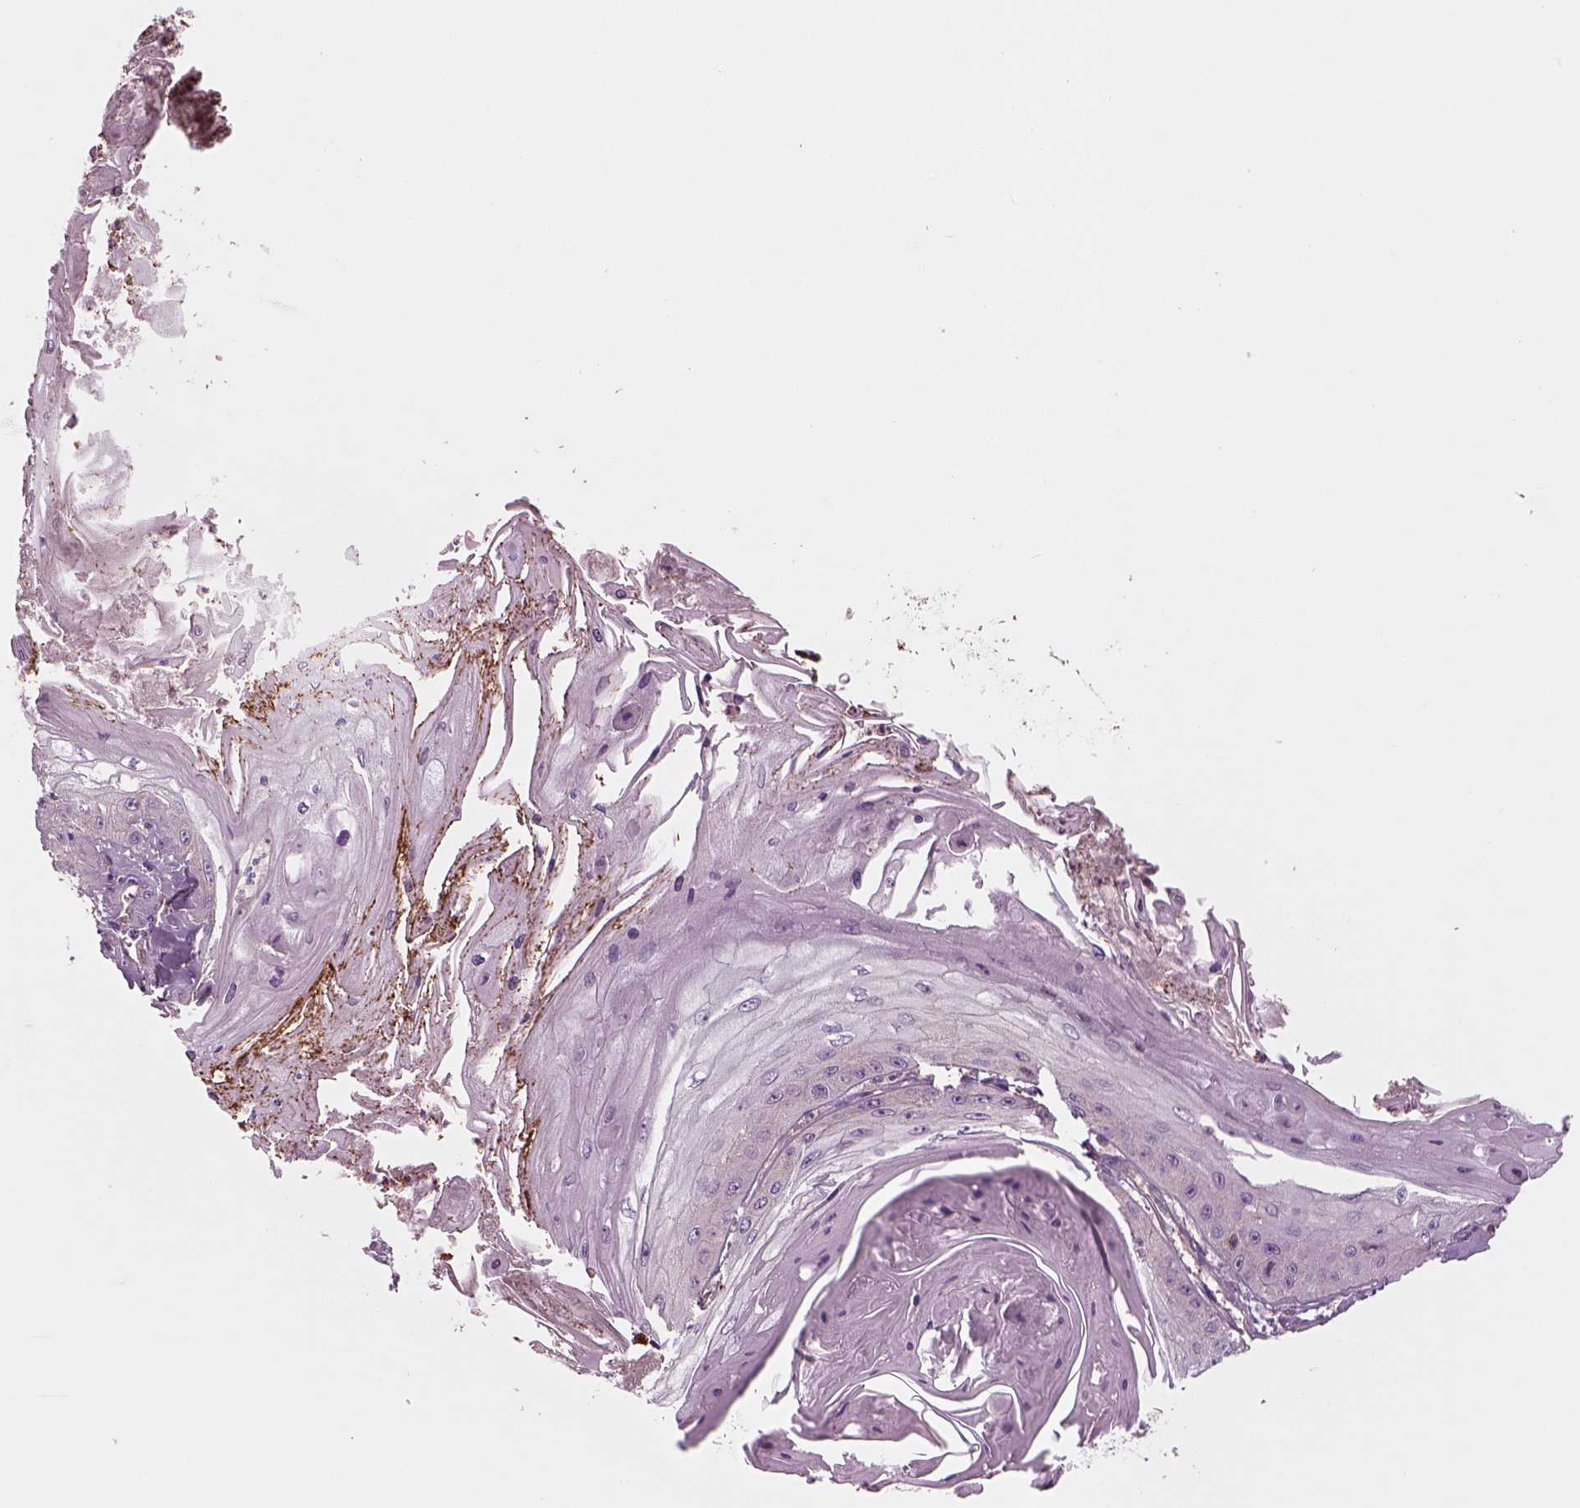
{"staining": {"intensity": "weak", "quantity": "<25%", "location": "cytoplasmic/membranous"}, "tissue": "skin cancer", "cell_type": "Tumor cells", "image_type": "cancer", "snomed": [{"axis": "morphology", "description": "Squamous cell carcinoma, NOS"}, {"axis": "topography", "description": "Skin"}], "caption": "The histopathology image displays no significant staining in tumor cells of skin squamous cell carcinoma.", "gene": "SLC2A3", "patient": {"sex": "male", "age": 70}}